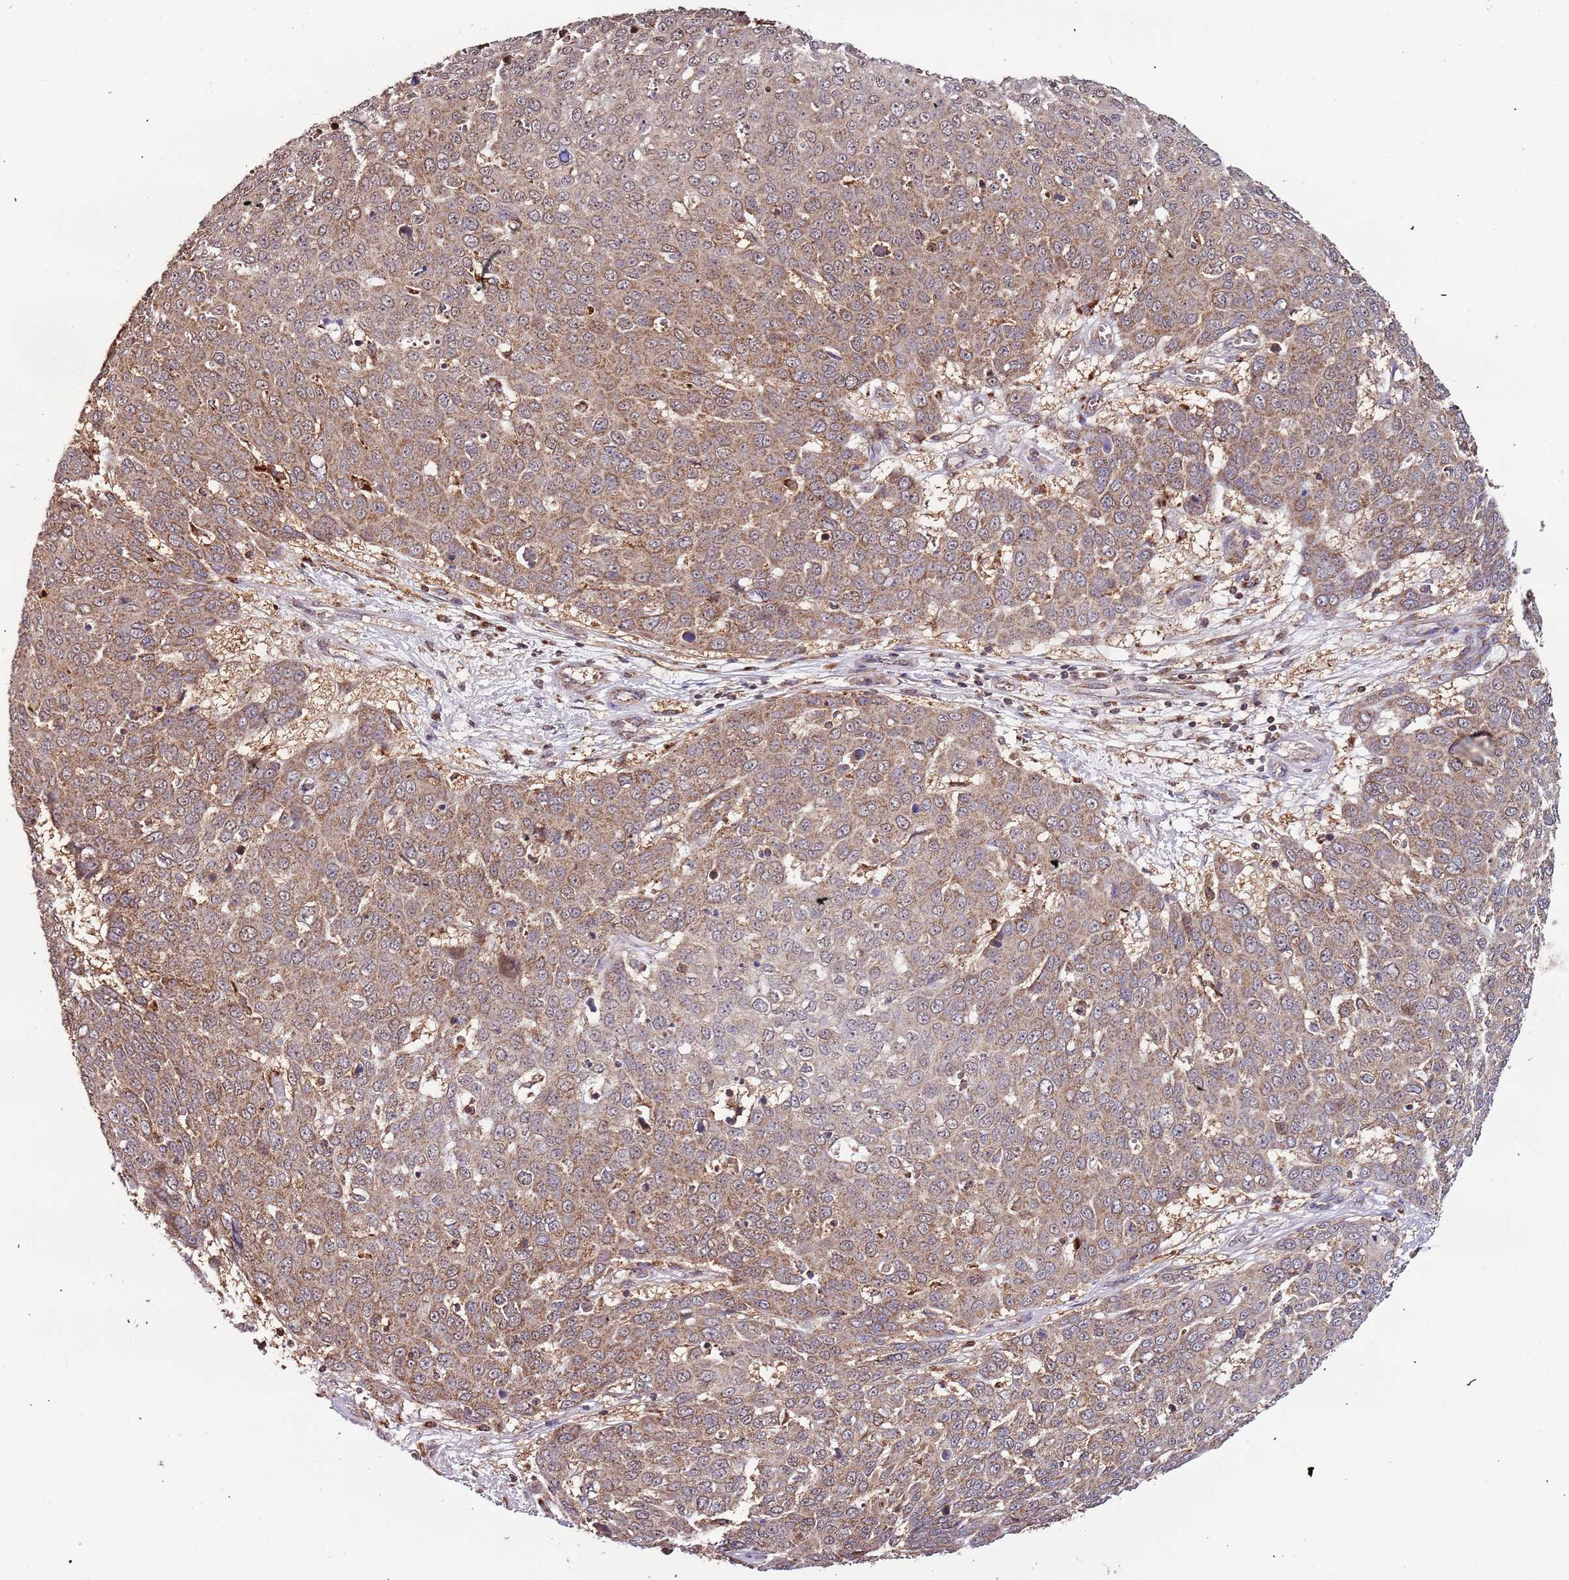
{"staining": {"intensity": "moderate", "quantity": ">75%", "location": "cytoplasmic/membranous"}, "tissue": "skin cancer", "cell_type": "Tumor cells", "image_type": "cancer", "snomed": [{"axis": "morphology", "description": "Squamous cell carcinoma, NOS"}, {"axis": "topography", "description": "Skin"}], "caption": "Skin cancer was stained to show a protein in brown. There is medium levels of moderate cytoplasmic/membranous positivity in approximately >75% of tumor cells.", "gene": "IL17RD", "patient": {"sex": "male", "age": 71}}